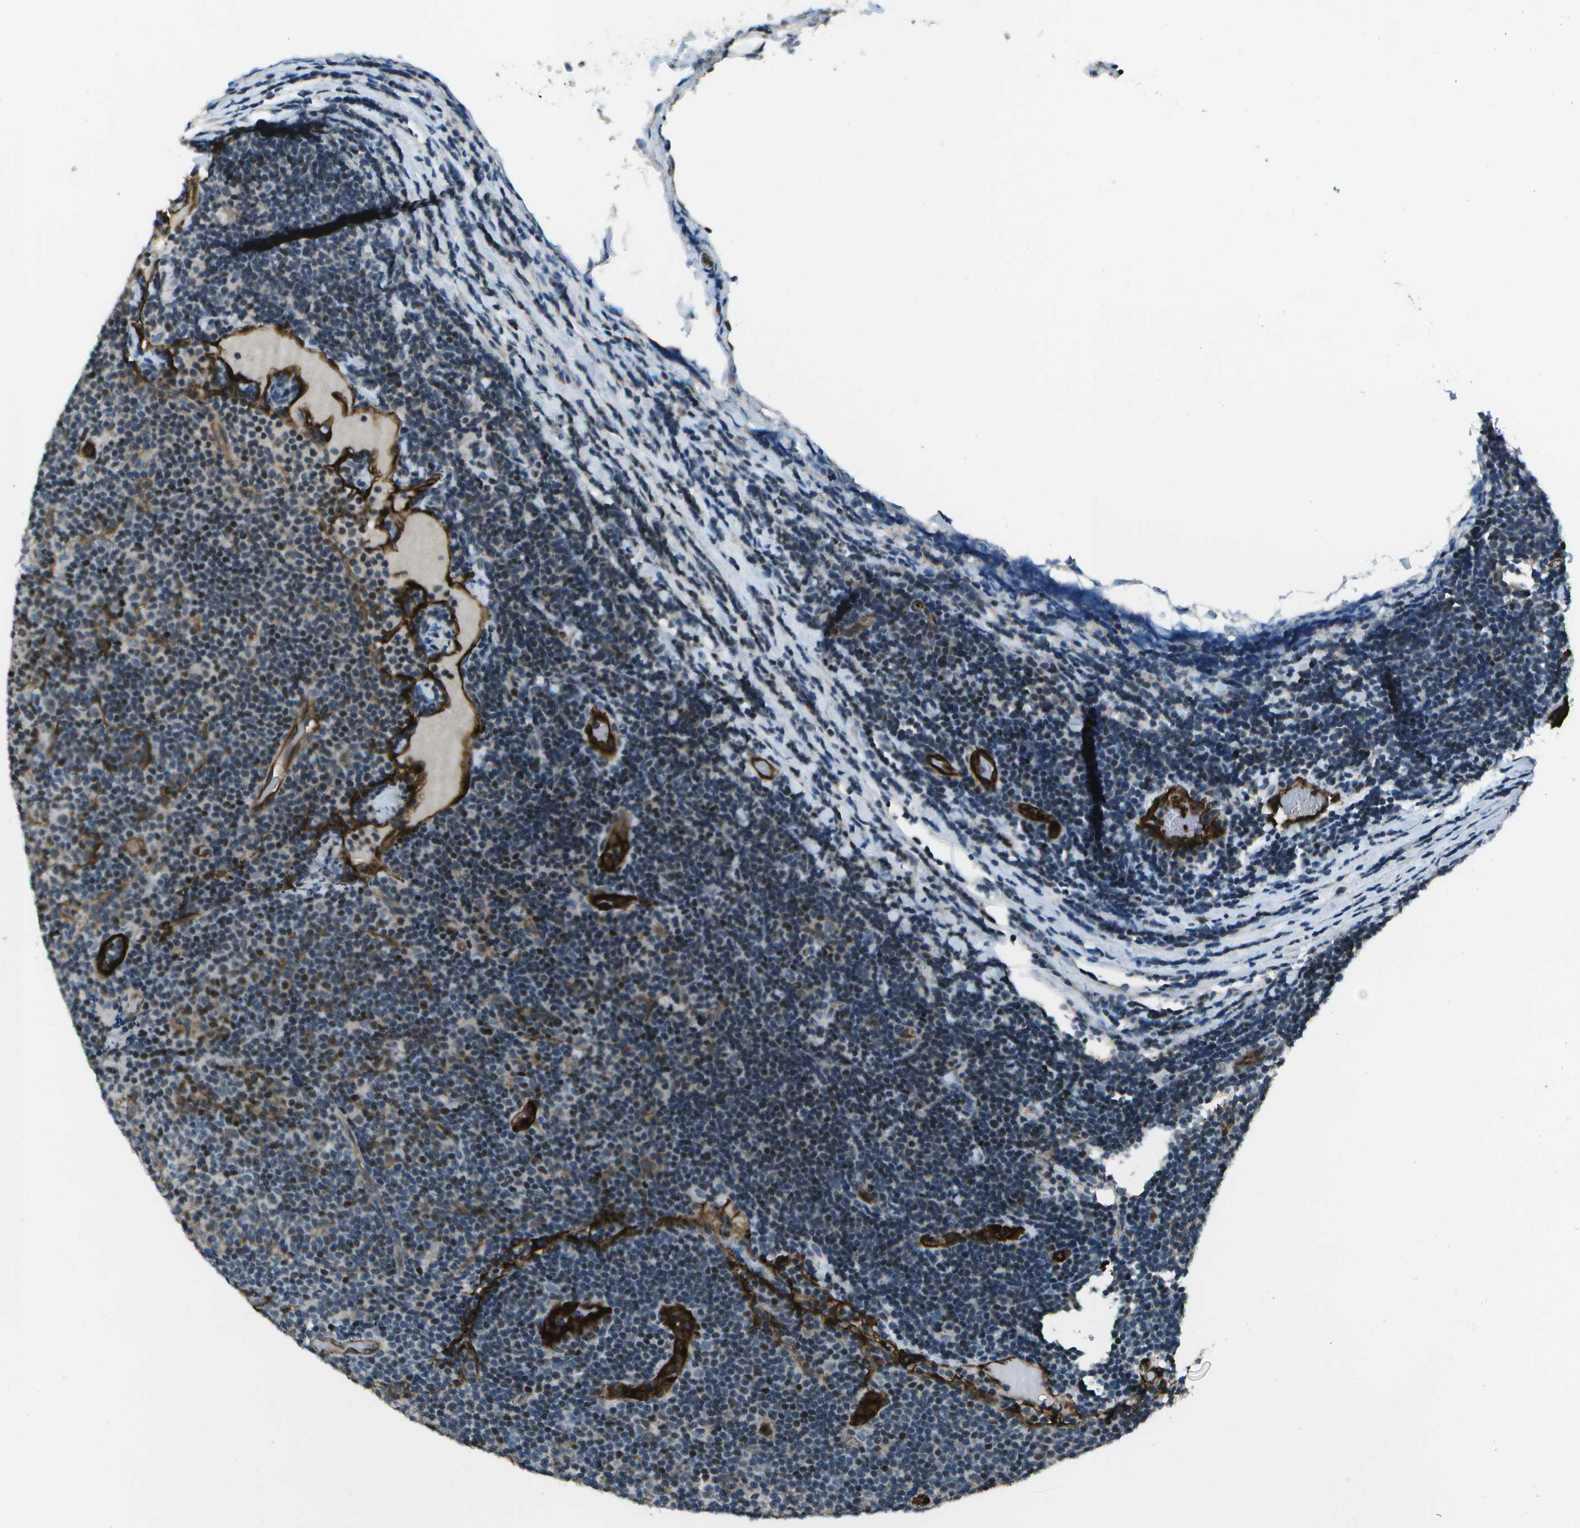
{"staining": {"intensity": "moderate", "quantity": "25%-75%", "location": "nuclear"}, "tissue": "lymphoma", "cell_type": "Tumor cells", "image_type": "cancer", "snomed": [{"axis": "morphology", "description": "Malignant lymphoma, non-Hodgkin's type, Low grade"}, {"axis": "topography", "description": "Lymph node"}], "caption": "IHC image of low-grade malignant lymphoma, non-Hodgkin's type stained for a protein (brown), which shows medium levels of moderate nuclear staining in approximately 25%-75% of tumor cells.", "gene": "PDLIM1", "patient": {"sex": "male", "age": 83}}